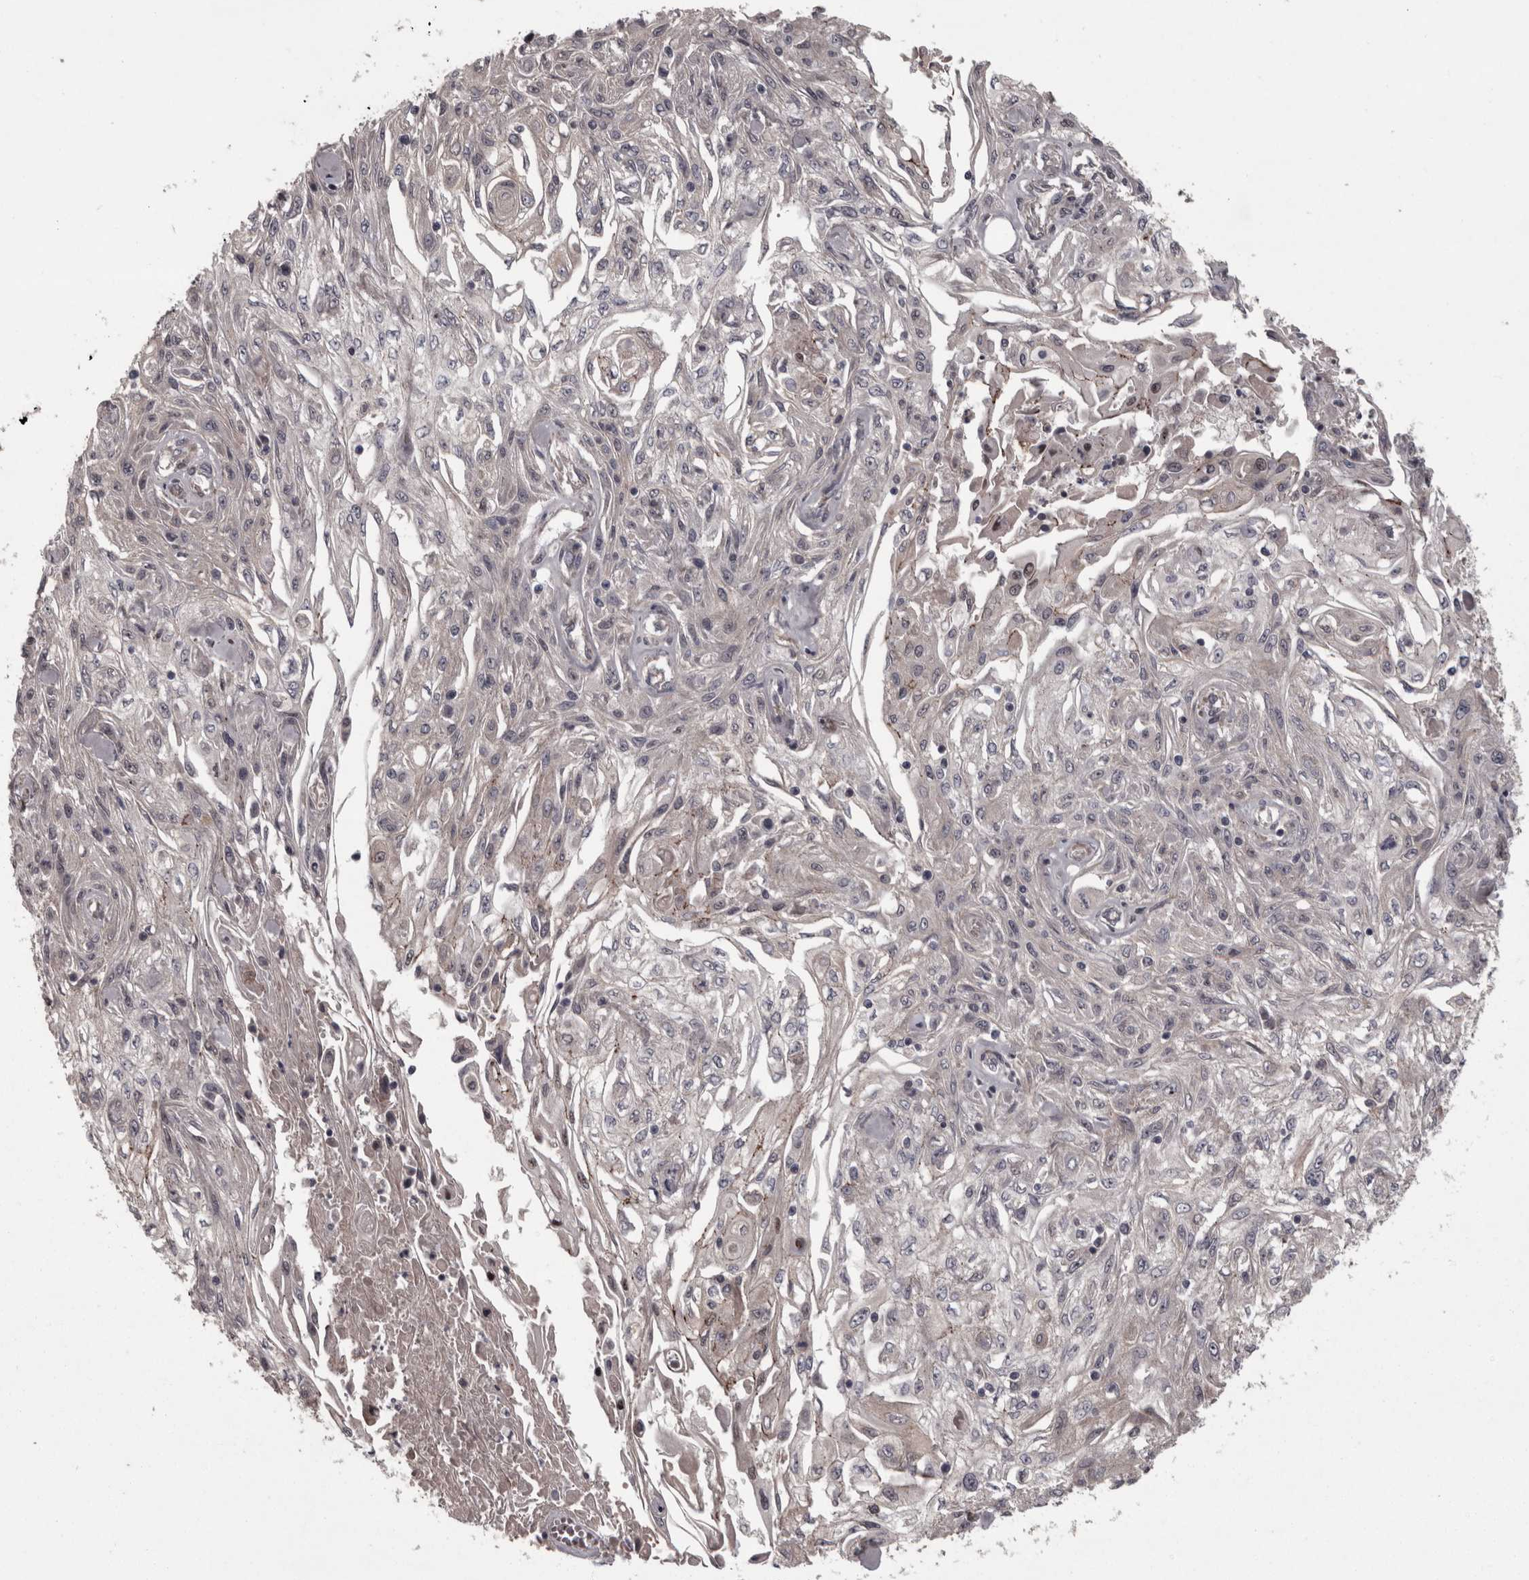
{"staining": {"intensity": "negative", "quantity": "none", "location": "none"}, "tissue": "skin cancer", "cell_type": "Tumor cells", "image_type": "cancer", "snomed": [{"axis": "morphology", "description": "Squamous cell carcinoma, NOS"}, {"axis": "morphology", "description": "Squamous cell carcinoma, metastatic, NOS"}, {"axis": "topography", "description": "Skin"}, {"axis": "topography", "description": "Lymph node"}], "caption": "Image shows no significant protein expression in tumor cells of skin cancer (metastatic squamous cell carcinoma).", "gene": "PCDH17", "patient": {"sex": "male", "age": 75}}